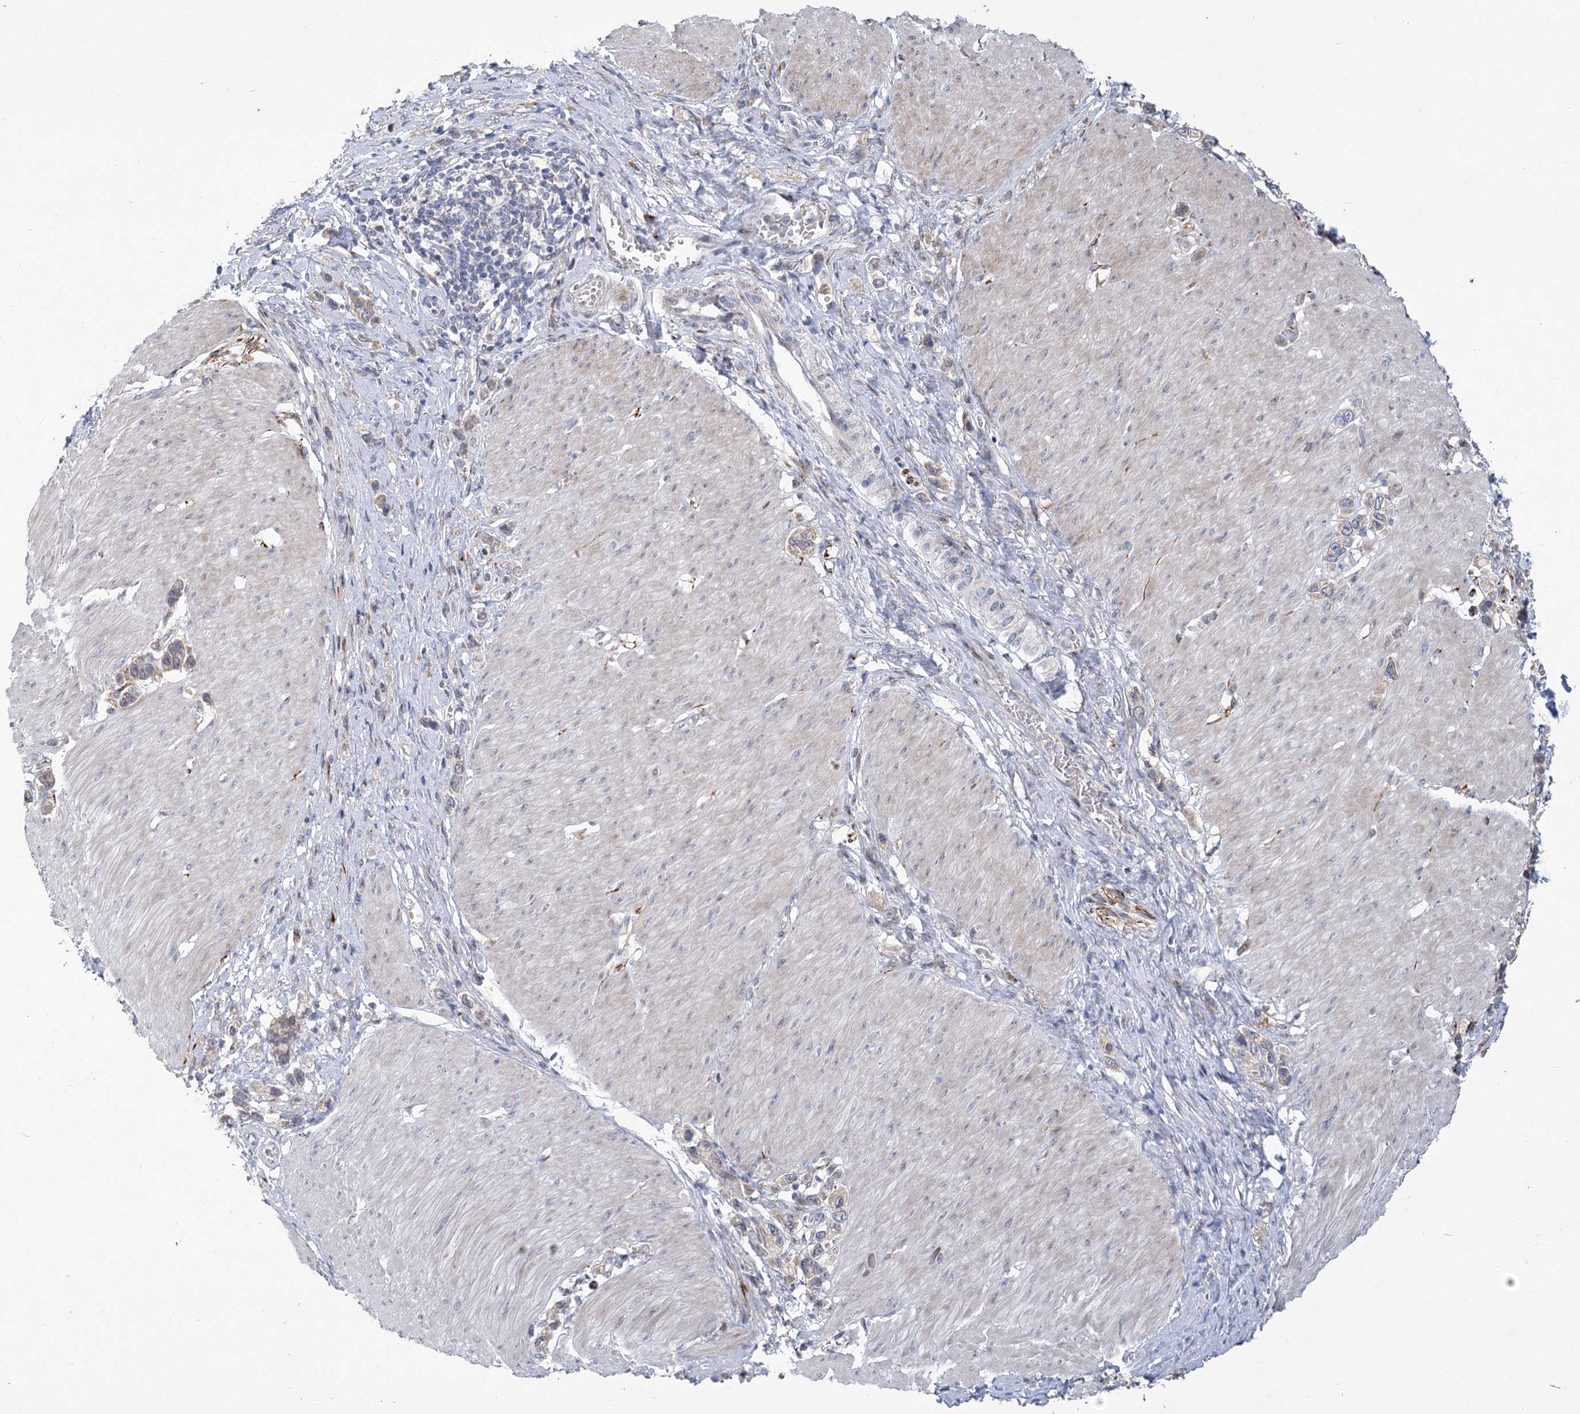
{"staining": {"intensity": "weak", "quantity": ">75%", "location": "cytoplasmic/membranous"}, "tissue": "stomach cancer", "cell_type": "Tumor cells", "image_type": "cancer", "snomed": [{"axis": "morphology", "description": "Normal tissue, NOS"}, {"axis": "morphology", "description": "Adenocarcinoma, NOS"}, {"axis": "topography", "description": "Stomach, upper"}, {"axis": "topography", "description": "Stomach"}], "caption": "Adenocarcinoma (stomach) stained for a protein (brown) reveals weak cytoplasmic/membranous positive staining in approximately >75% of tumor cells.", "gene": "GCNT4", "patient": {"sex": "female", "age": 65}}